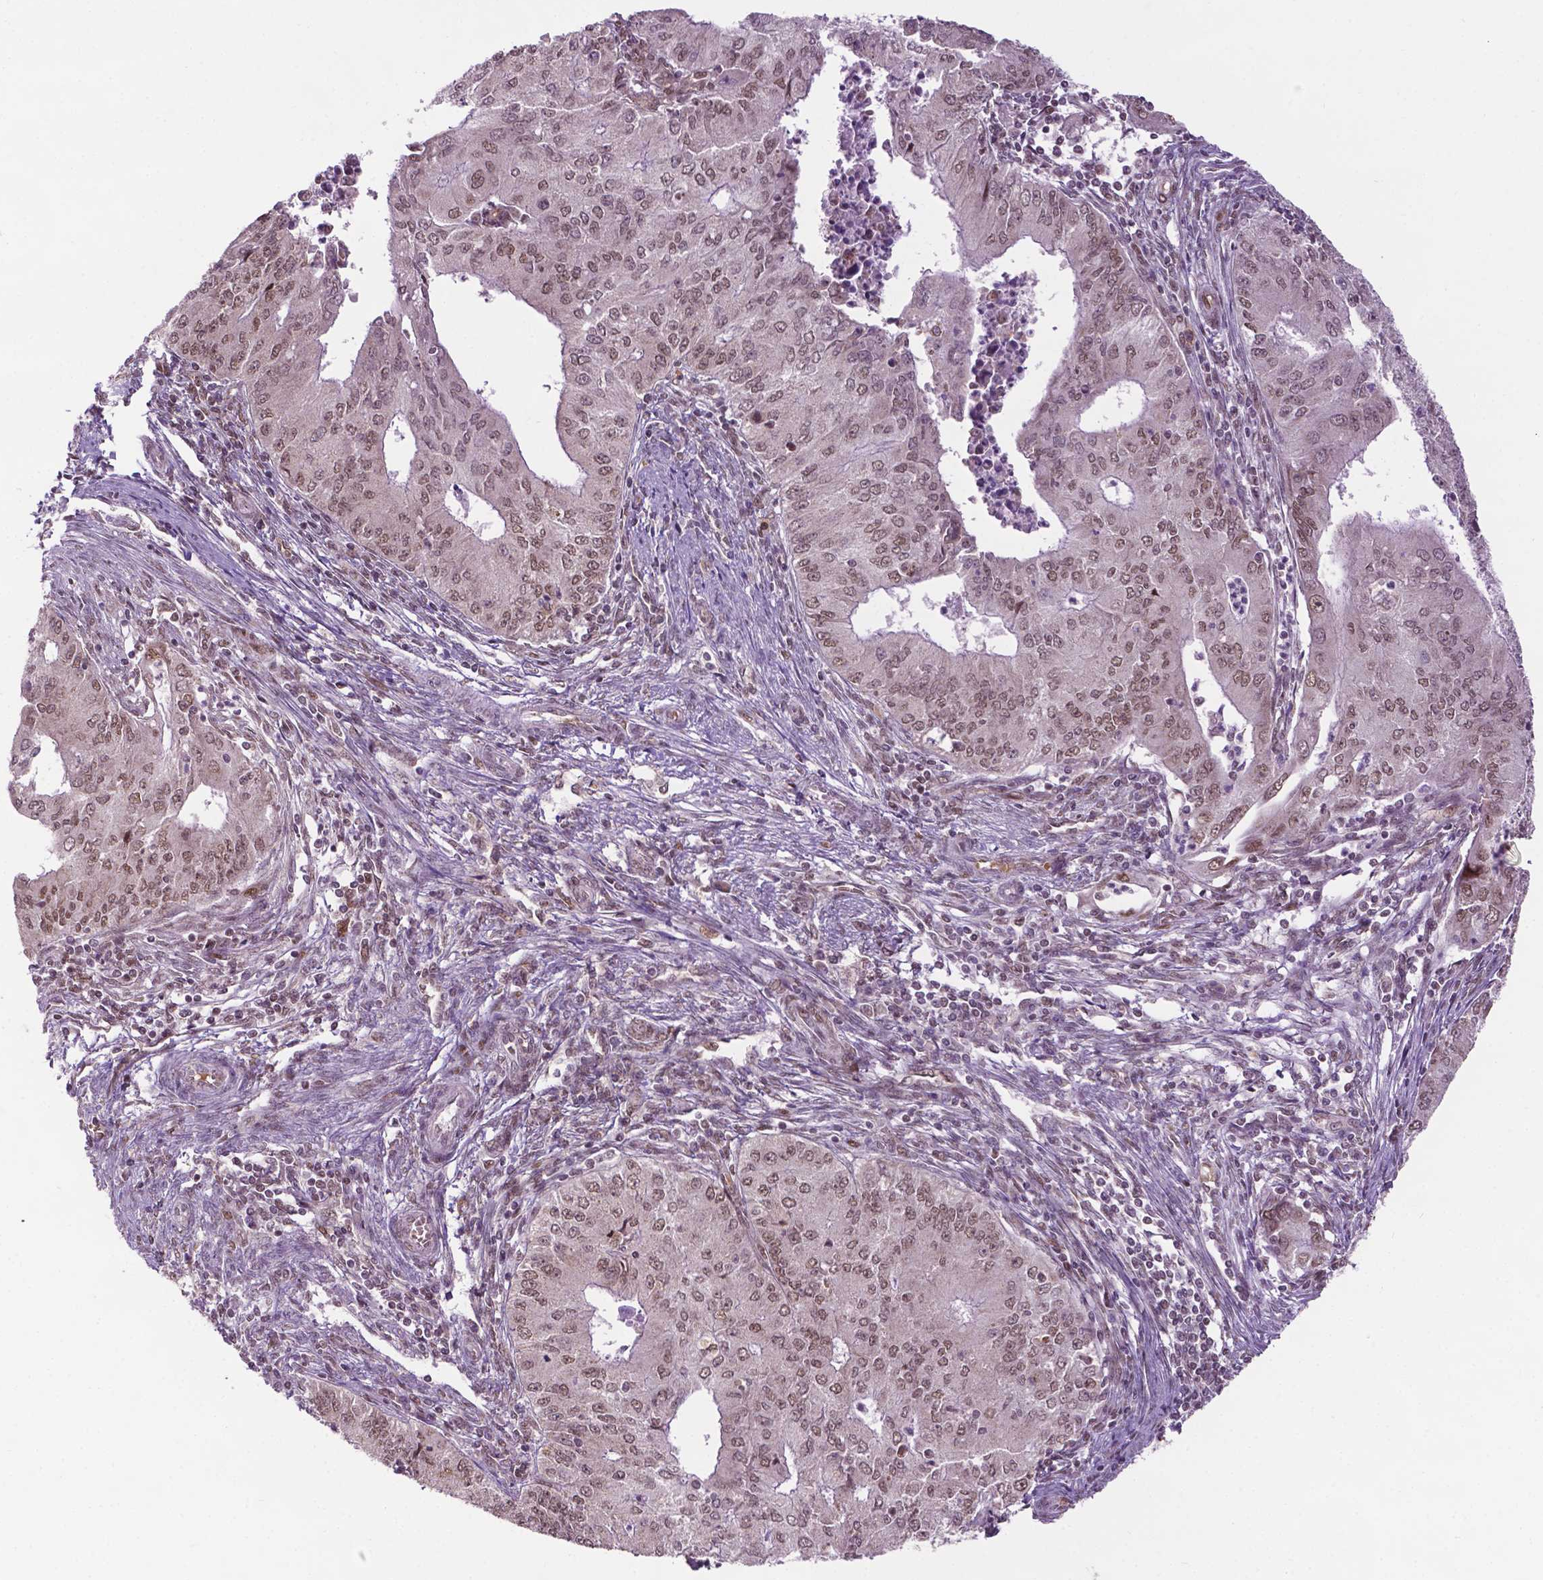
{"staining": {"intensity": "moderate", "quantity": ">75%", "location": "nuclear"}, "tissue": "endometrial cancer", "cell_type": "Tumor cells", "image_type": "cancer", "snomed": [{"axis": "morphology", "description": "Adenocarcinoma, NOS"}, {"axis": "topography", "description": "Endometrium"}], "caption": "Protein expression by immunohistochemistry (IHC) shows moderate nuclear expression in about >75% of tumor cells in endometrial cancer (adenocarcinoma).", "gene": "ZNF41", "patient": {"sex": "female", "age": 50}}